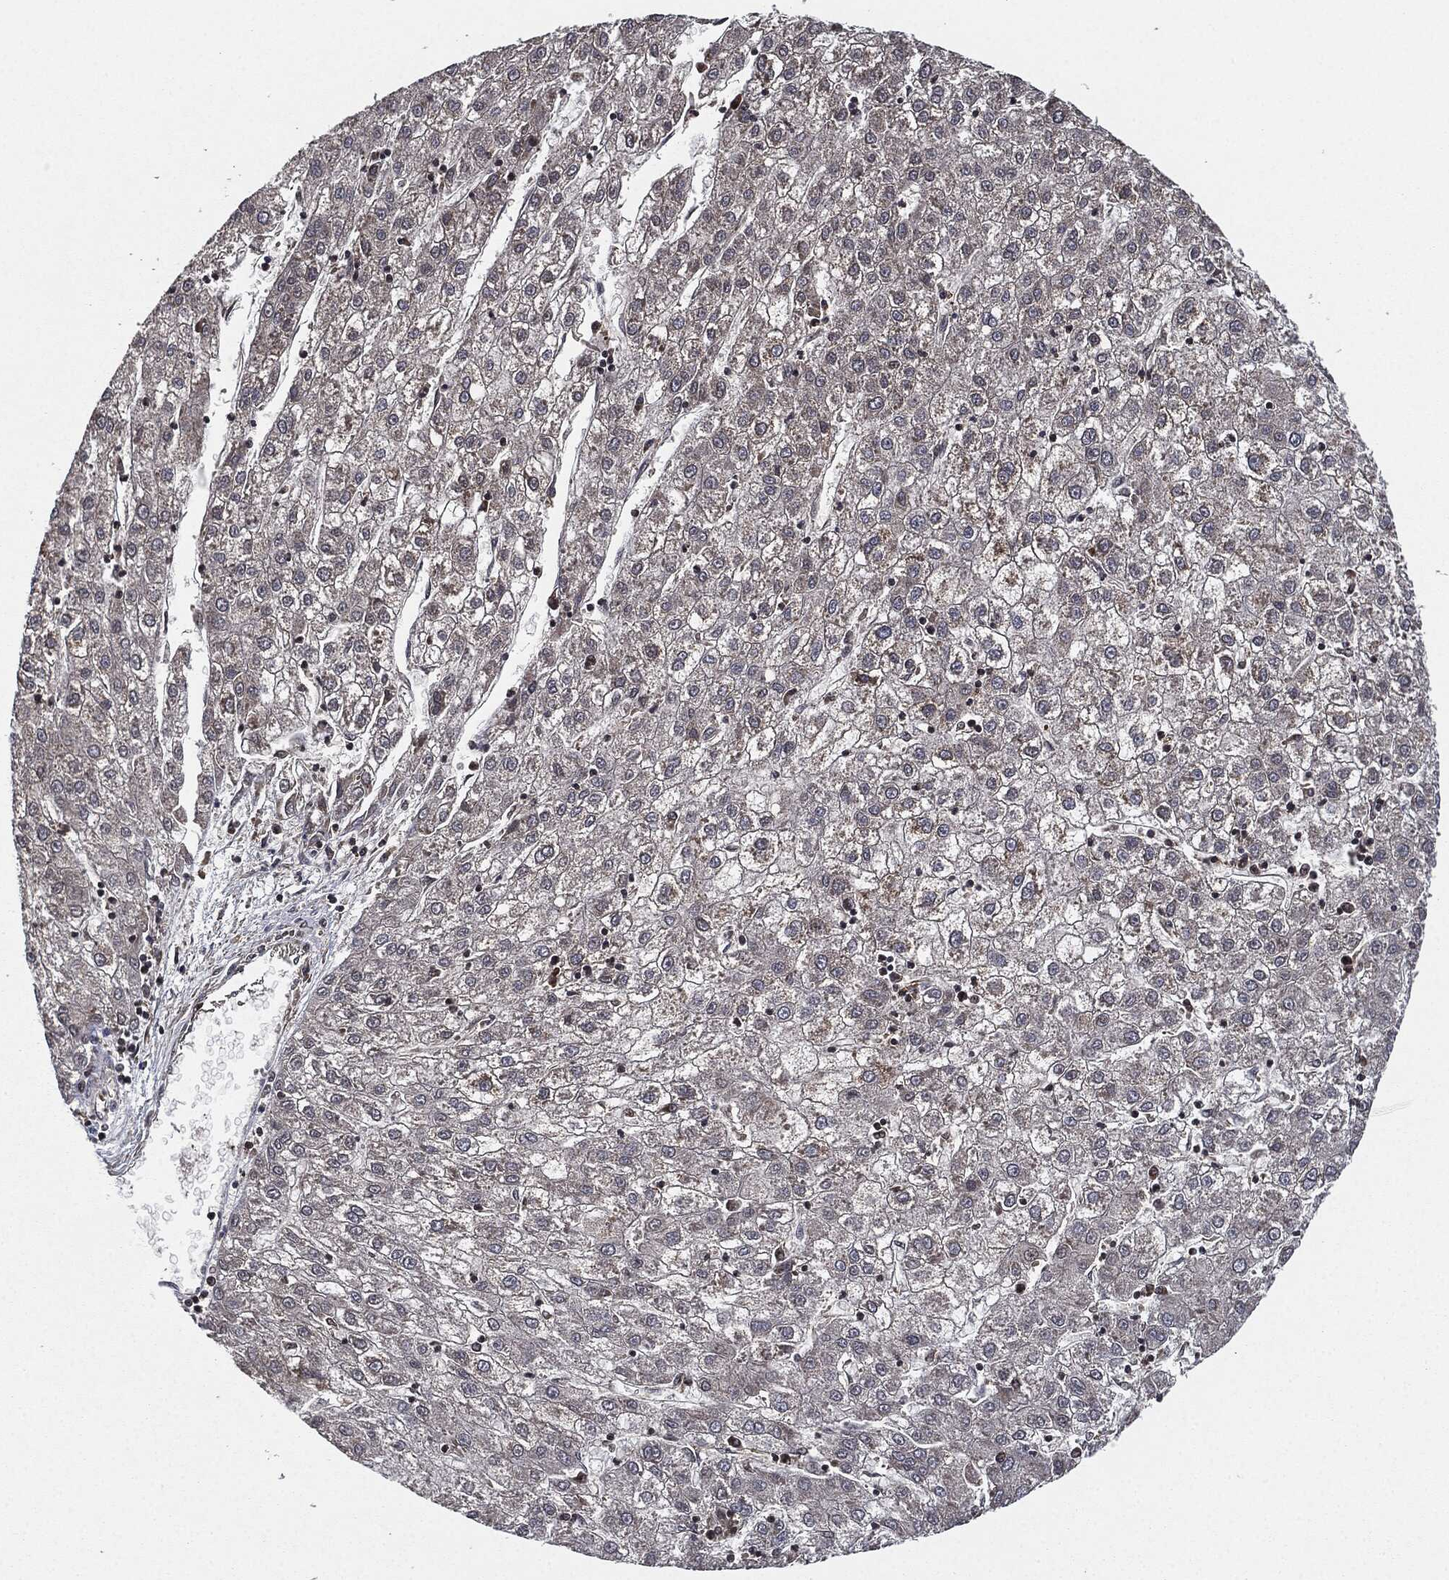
{"staining": {"intensity": "negative", "quantity": "none", "location": "none"}, "tissue": "liver cancer", "cell_type": "Tumor cells", "image_type": "cancer", "snomed": [{"axis": "morphology", "description": "Carcinoma, Hepatocellular, NOS"}, {"axis": "topography", "description": "Liver"}], "caption": "Tumor cells are negative for protein expression in human hepatocellular carcinoma (liver). (DAB (3,3'-diaminobenzidine) immunohistochemistry visualized using brightfield microscopy, high magnification).", "gene": "UBR1", "patient": {"sex": "male", "age": 72}}